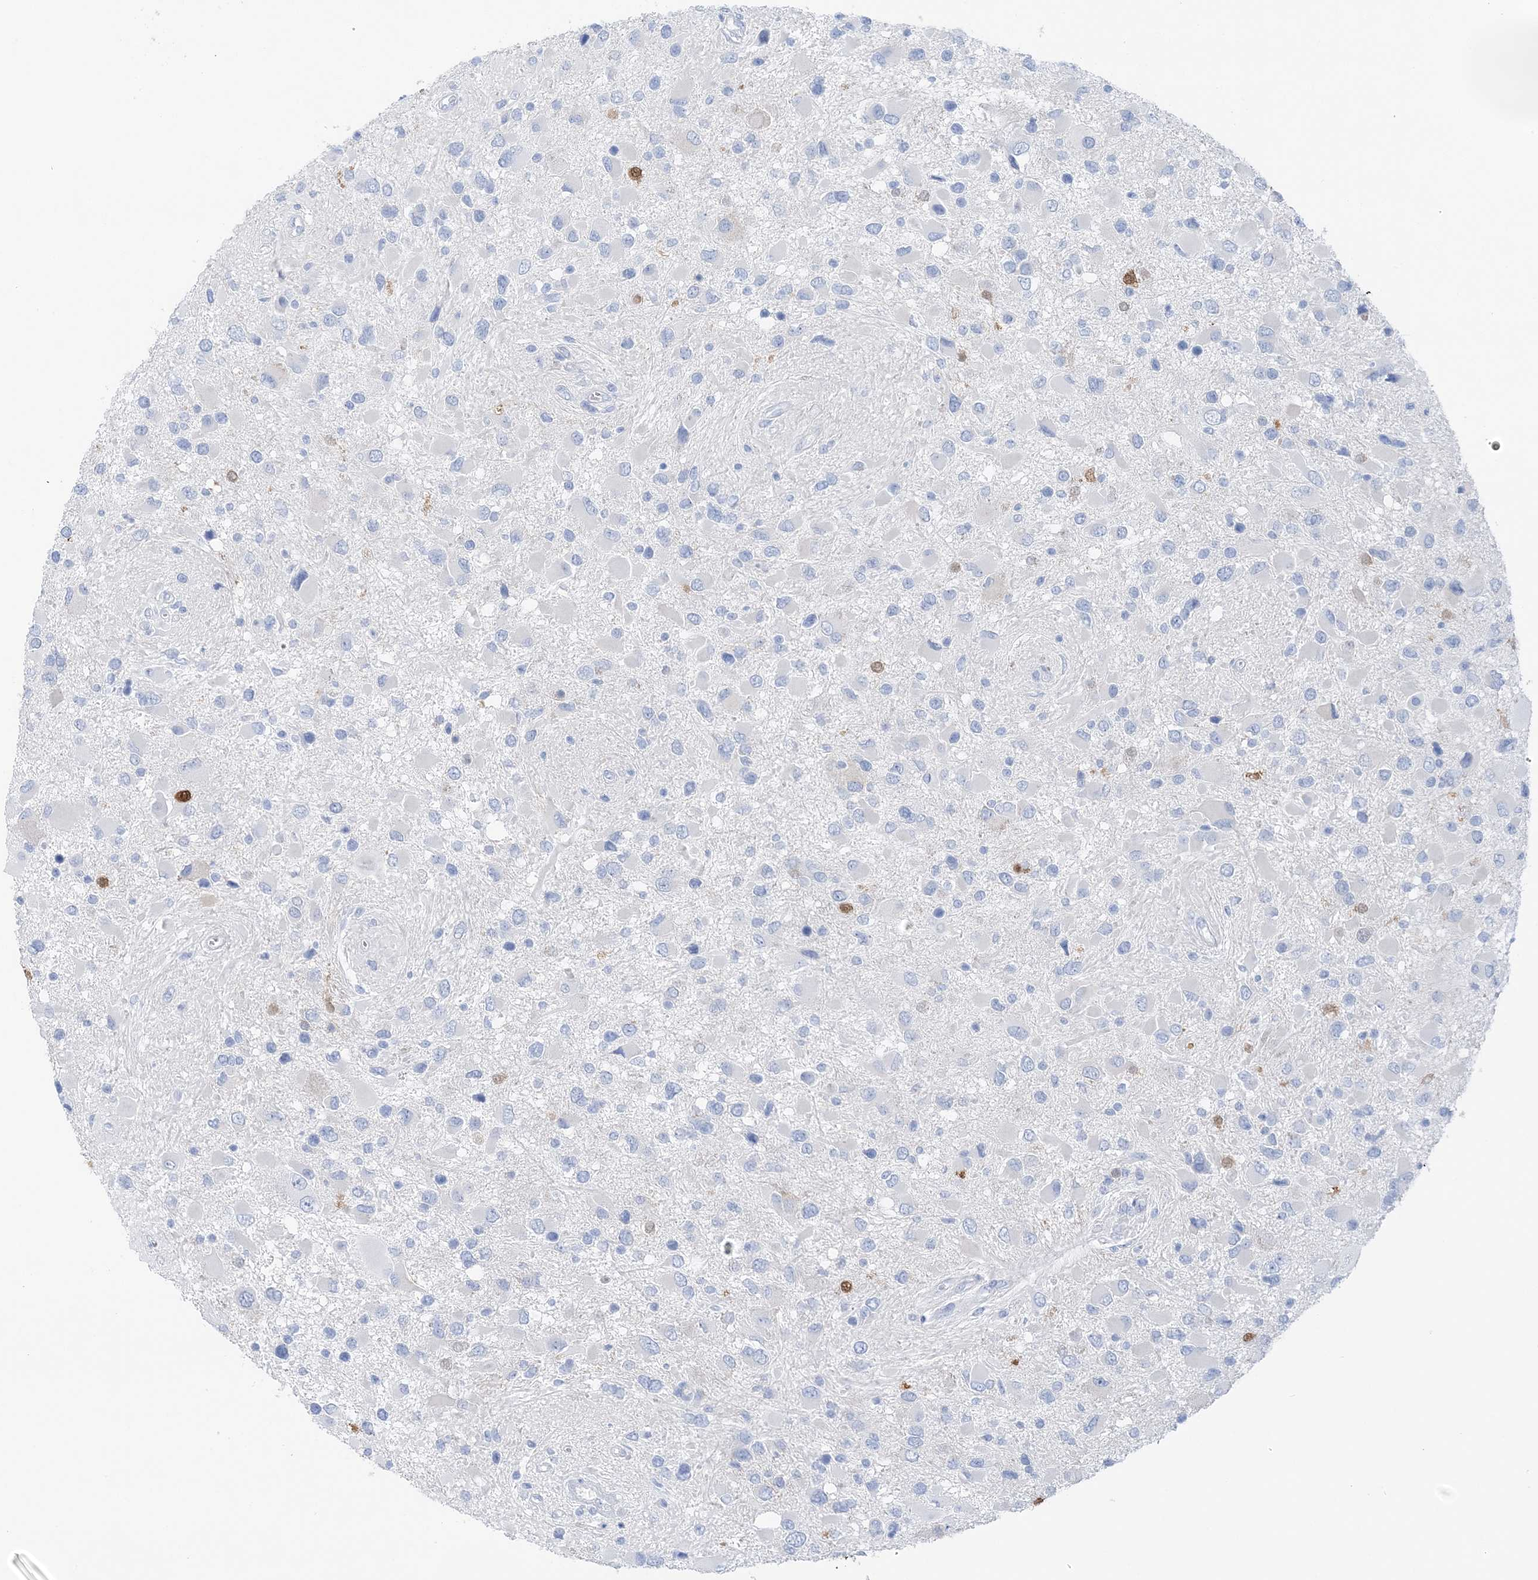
{"staining": {"intensity": "moderate", "quantity": "<25%", "location": "nuclear"}, "tissue": "glioma", "cell_type": "Tumor cells", "image_type": "cancer", "snomed": [{"axis": "morphology", "description": "Glioma, malignant, High grade"}, {"axis": "topography", "description": "Brain"}], "caption": "A micrograph of human glioma stained for a protein shows moderate nuclear brown staining in tumor cells. Immunohistochemistry (ihc) stains the protein of interest in brown and the nuclei are stained blue.", "gene": "HMGCS1", "patient": {"sex": "male", "age": 53}}